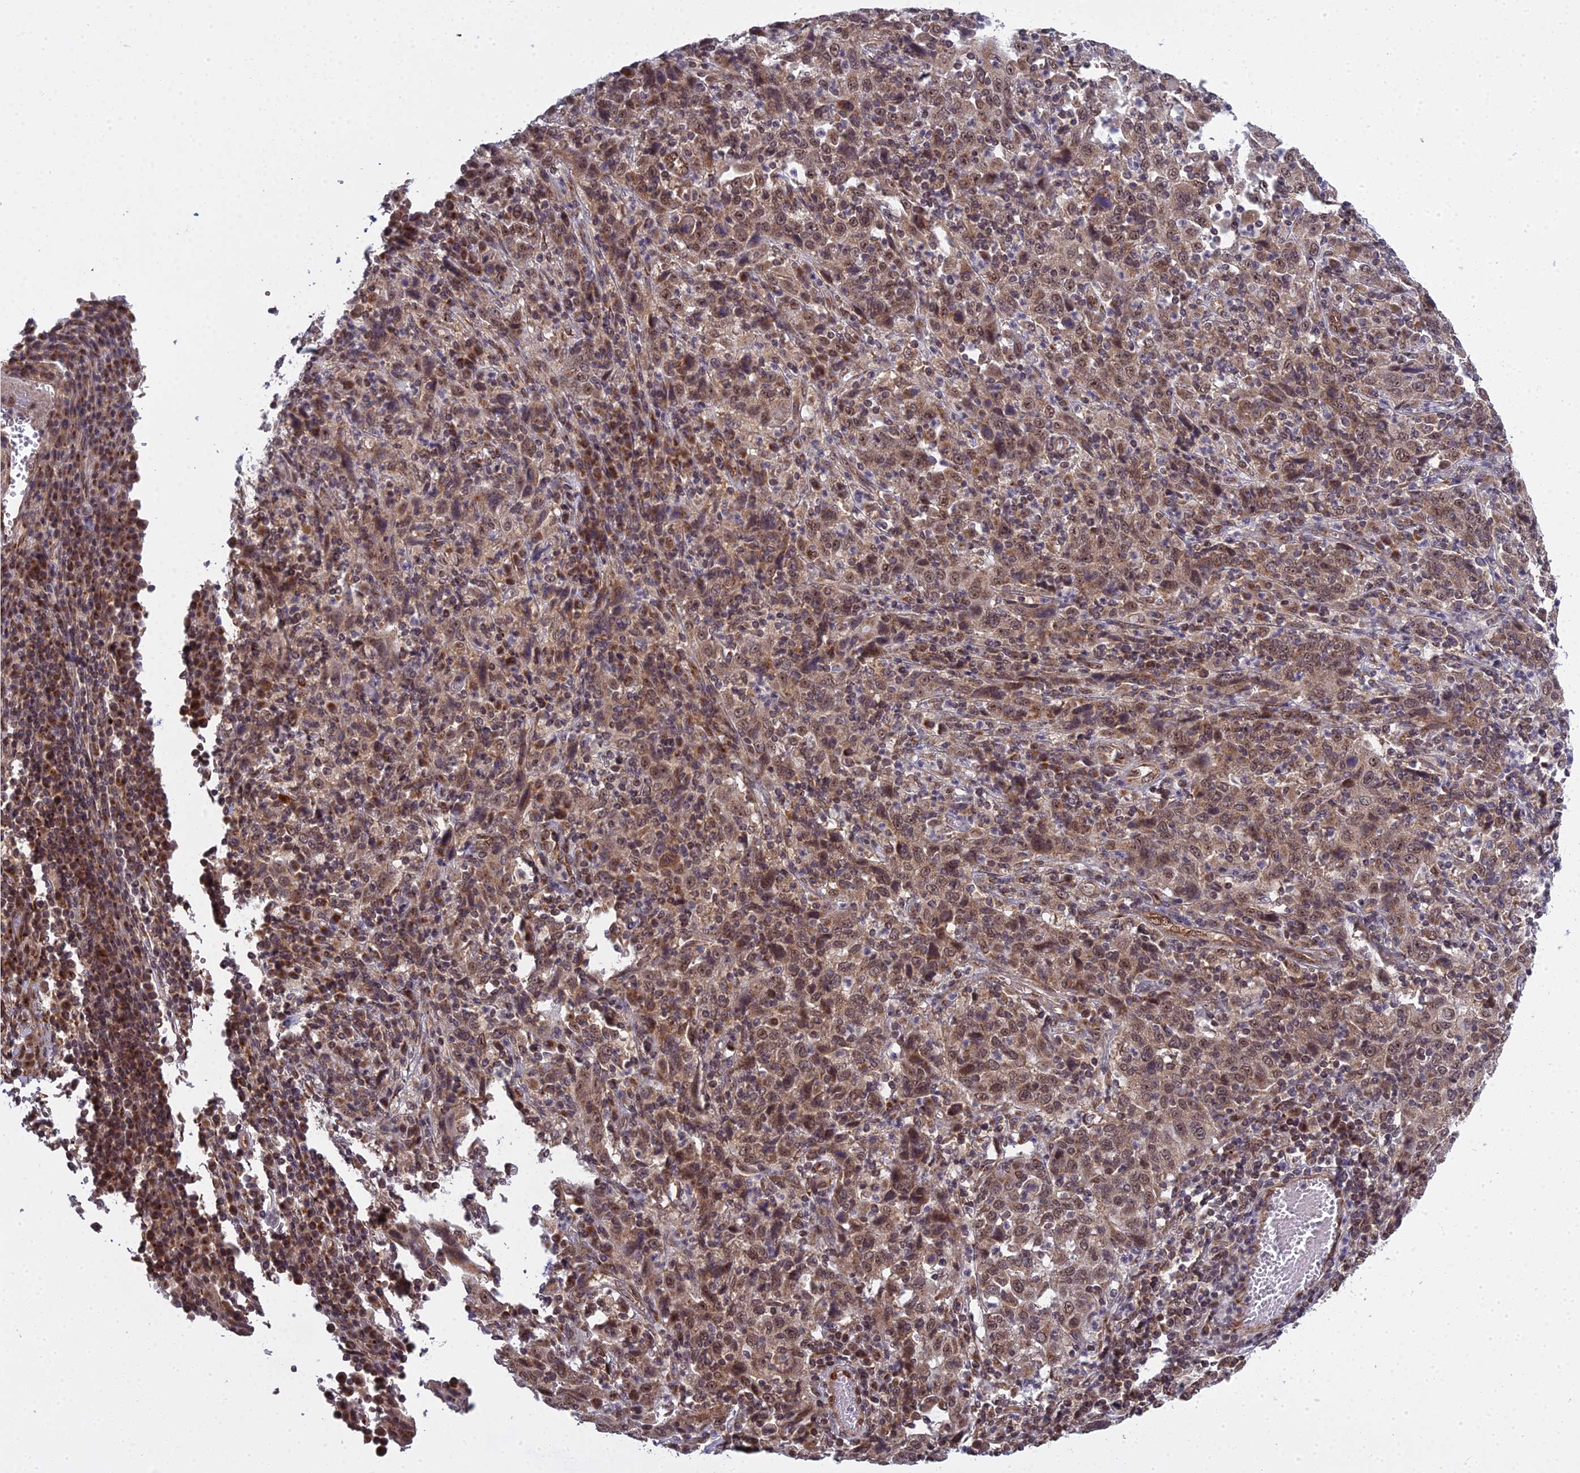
{"staining": {"intensity": "moderate", "quantity": ">75%", "location": "cytoplasmic/membranous,nuclear"}, "tissue": "cervical cancer", "cell_type": "Tumor cells", "image_type": "cancer", "snomed": [{"axis": "morphology", "description": "Squamous cell carcinoma, NOS"}, {"axis": "topography", "description": "Cervix"}], "caption": "High-power microscopy captured an immunohistochemistry (IHC) image of squamous cell carcinoma (cervical), revealing moderate cytoplasmic/membranous and nuclear positivity in about >75% of tumor cells. (DAB (3,3'-diaminobenzidine) IHC with brightfield microscopy, high magnification).", "gene": "MEOX1", "patient": {"sex": "female", "age": 46}}